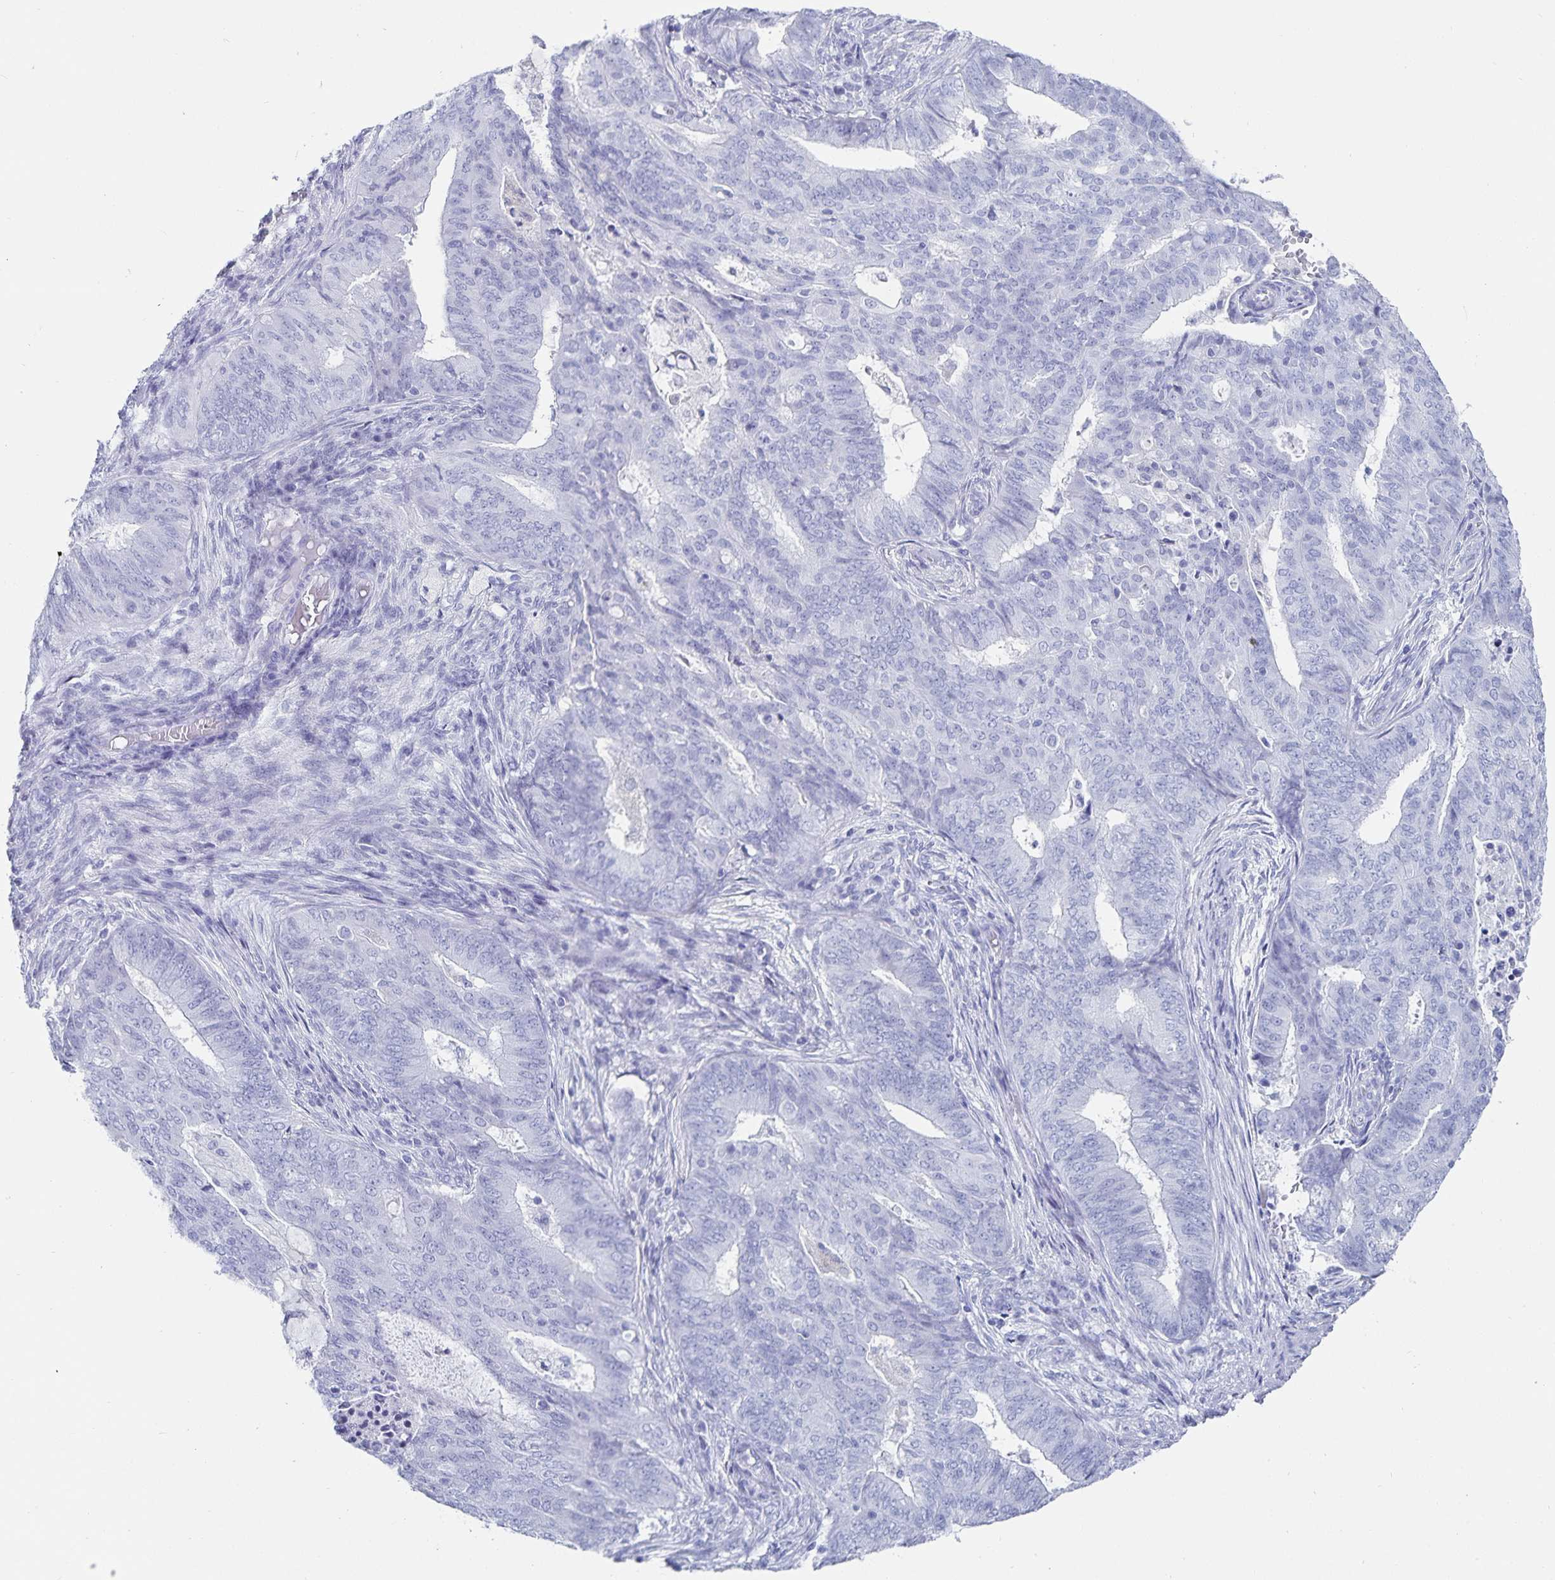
{"staining": {"intensity": "negative", "quantity": "none", "location": "none"}, "tissue": "endometrial cancer", "cell_type": "Tumor cells", "image_type": "cancer", "snomed": [{"axis": "morphology", "description": "Adenocarcinoma, NOS"}, {"axis": "topography", "description": "Endometrium"}], "caption": "There is no significant expression in tumor cells of endometrial adenocarcinoma.", "gene": "C19orf73", "patient": {"sex": "female", "age": 62}}